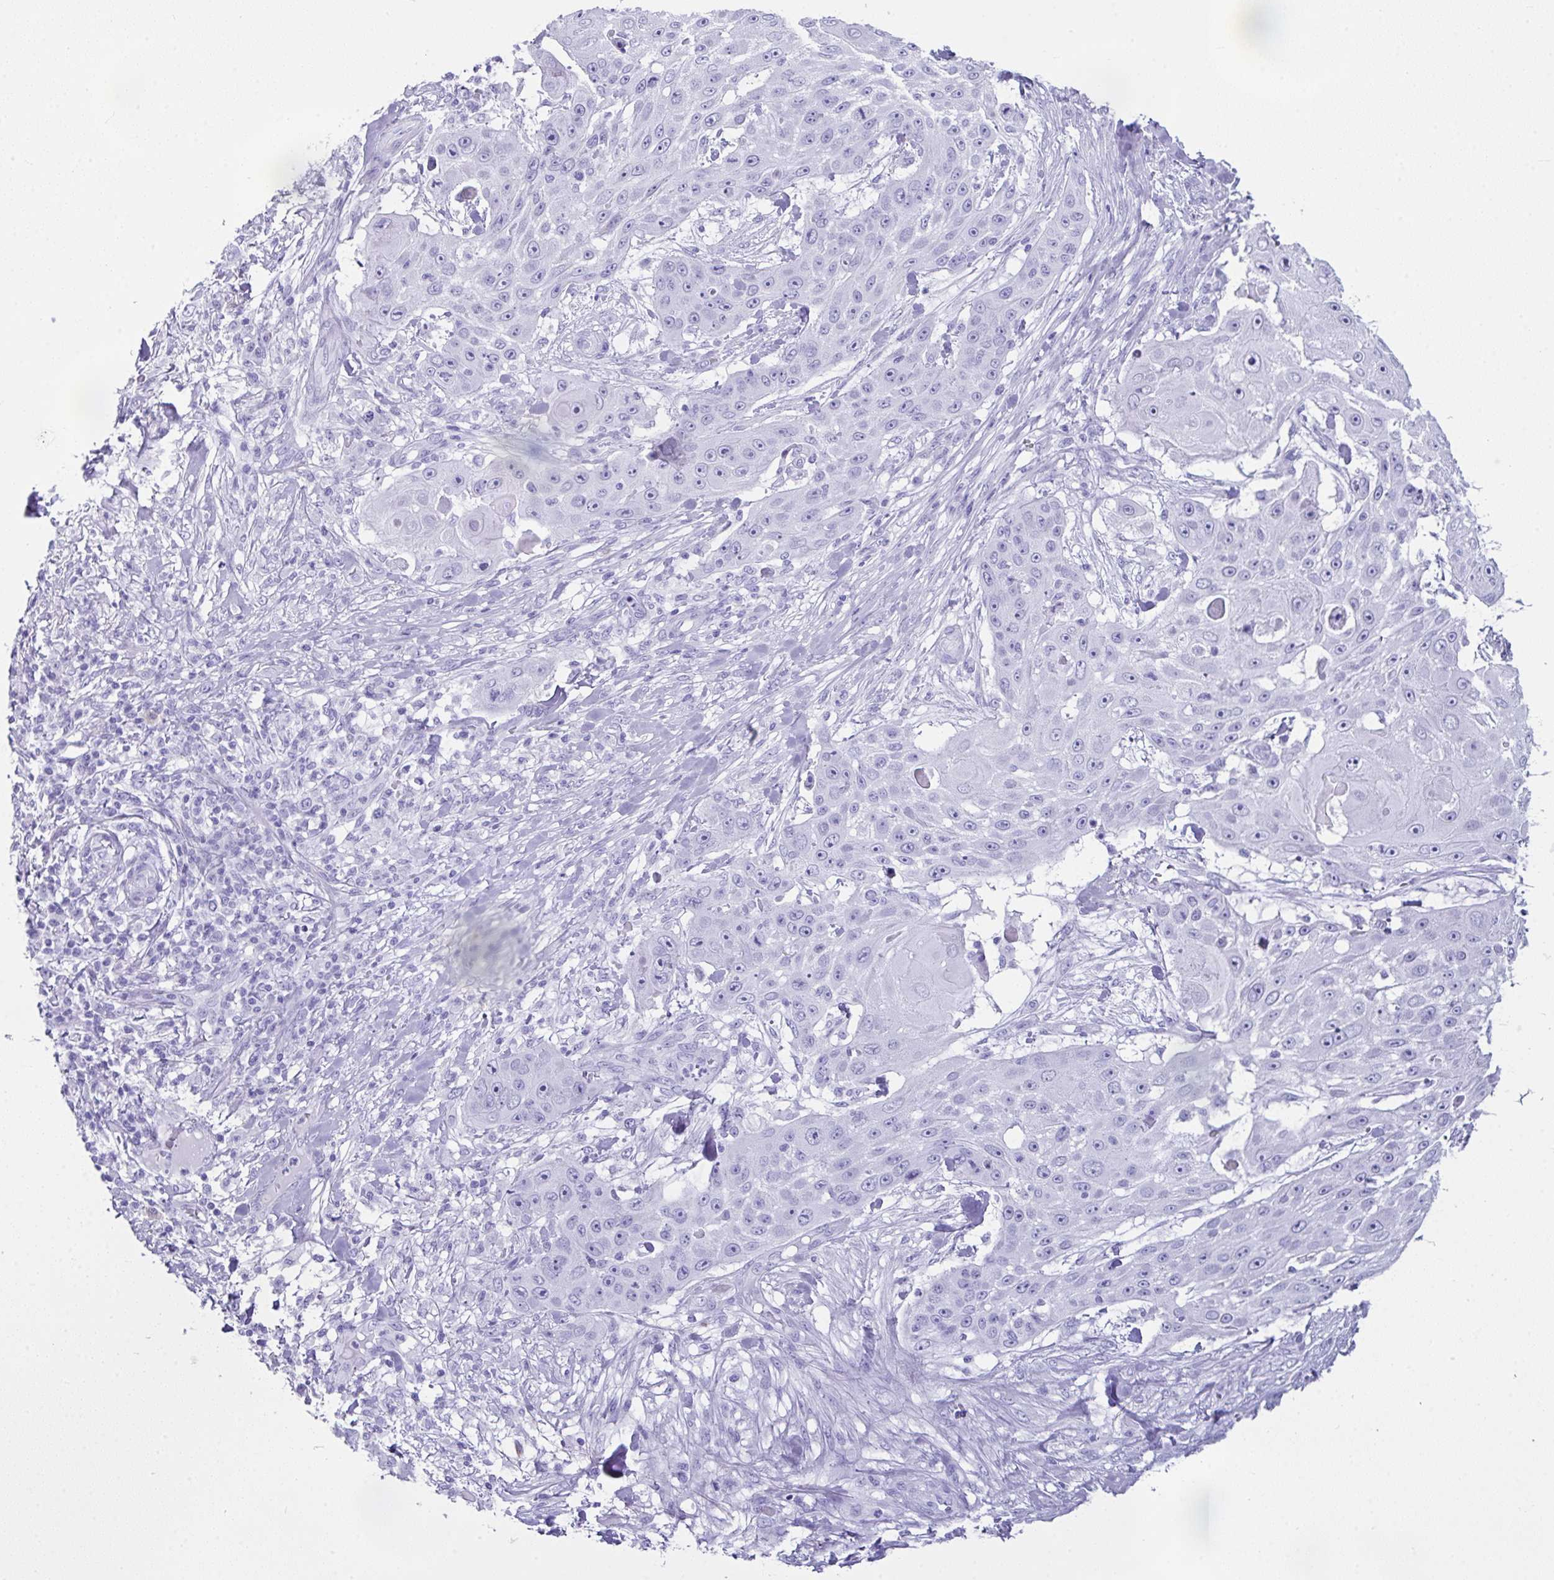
{"staining": {"intensity": "negative", "quantity": "none", "location": "none"}, "tissue": "skin cancer", "cell_type": "Tumor cells", "image_type": "cancer", "snomed": [{"axis": "morphology", "description": "Squamous cell carcinoma, NOS"}, {"axis": "topography", "description": "Skin"}], "caption": "A high-resolution histopathology image shows immunohistochemistry staining of skin squamous cell carcinoma, which displays no significant expression in tumor cells.", "gene": "LGALS4", "patient": {"sex": "female", "age": 86}}